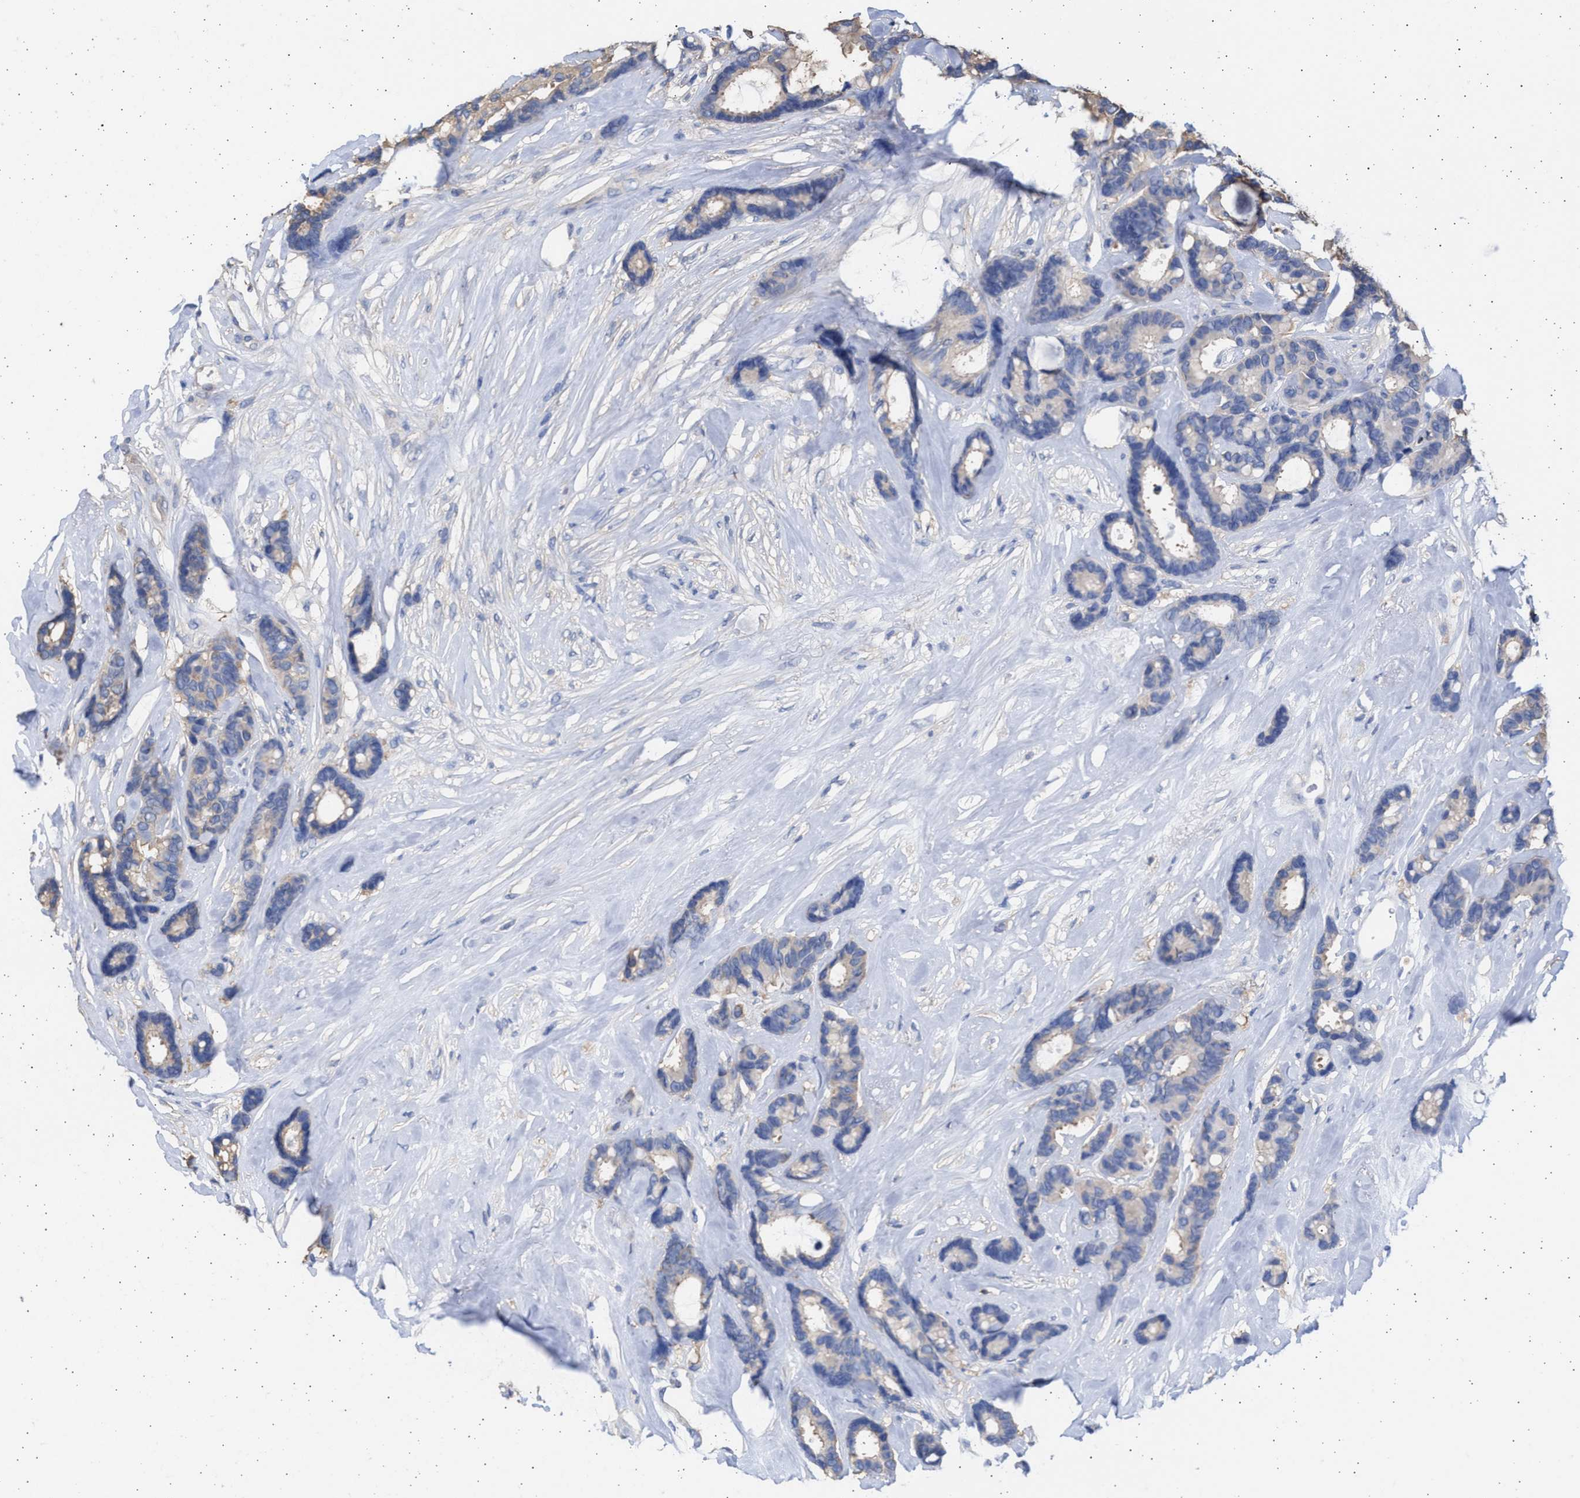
{"staining": {"intensity": "weak", "quantity": "<25%", "location": "cytoplasmic/membranous"}, "tissue": "breast cancer", "cell_type": "Tumor cells", "image_type": "cancer", "snomed": [{"axis": "morphology", "description": "Duct carcinoma"}, {"axis": "topography", "description": "Breast"}], "caption": "Photomicrograph shows no significant protein staining in tumor cells of breast infiltrating ductal carcinoma. Brightfield microscopy of IHC stained with DAB (brown) and hematoxylin (blue), captured at high magnification.", "gene": "ALDOC", "patient": {"sex": "female", "age": 87}}